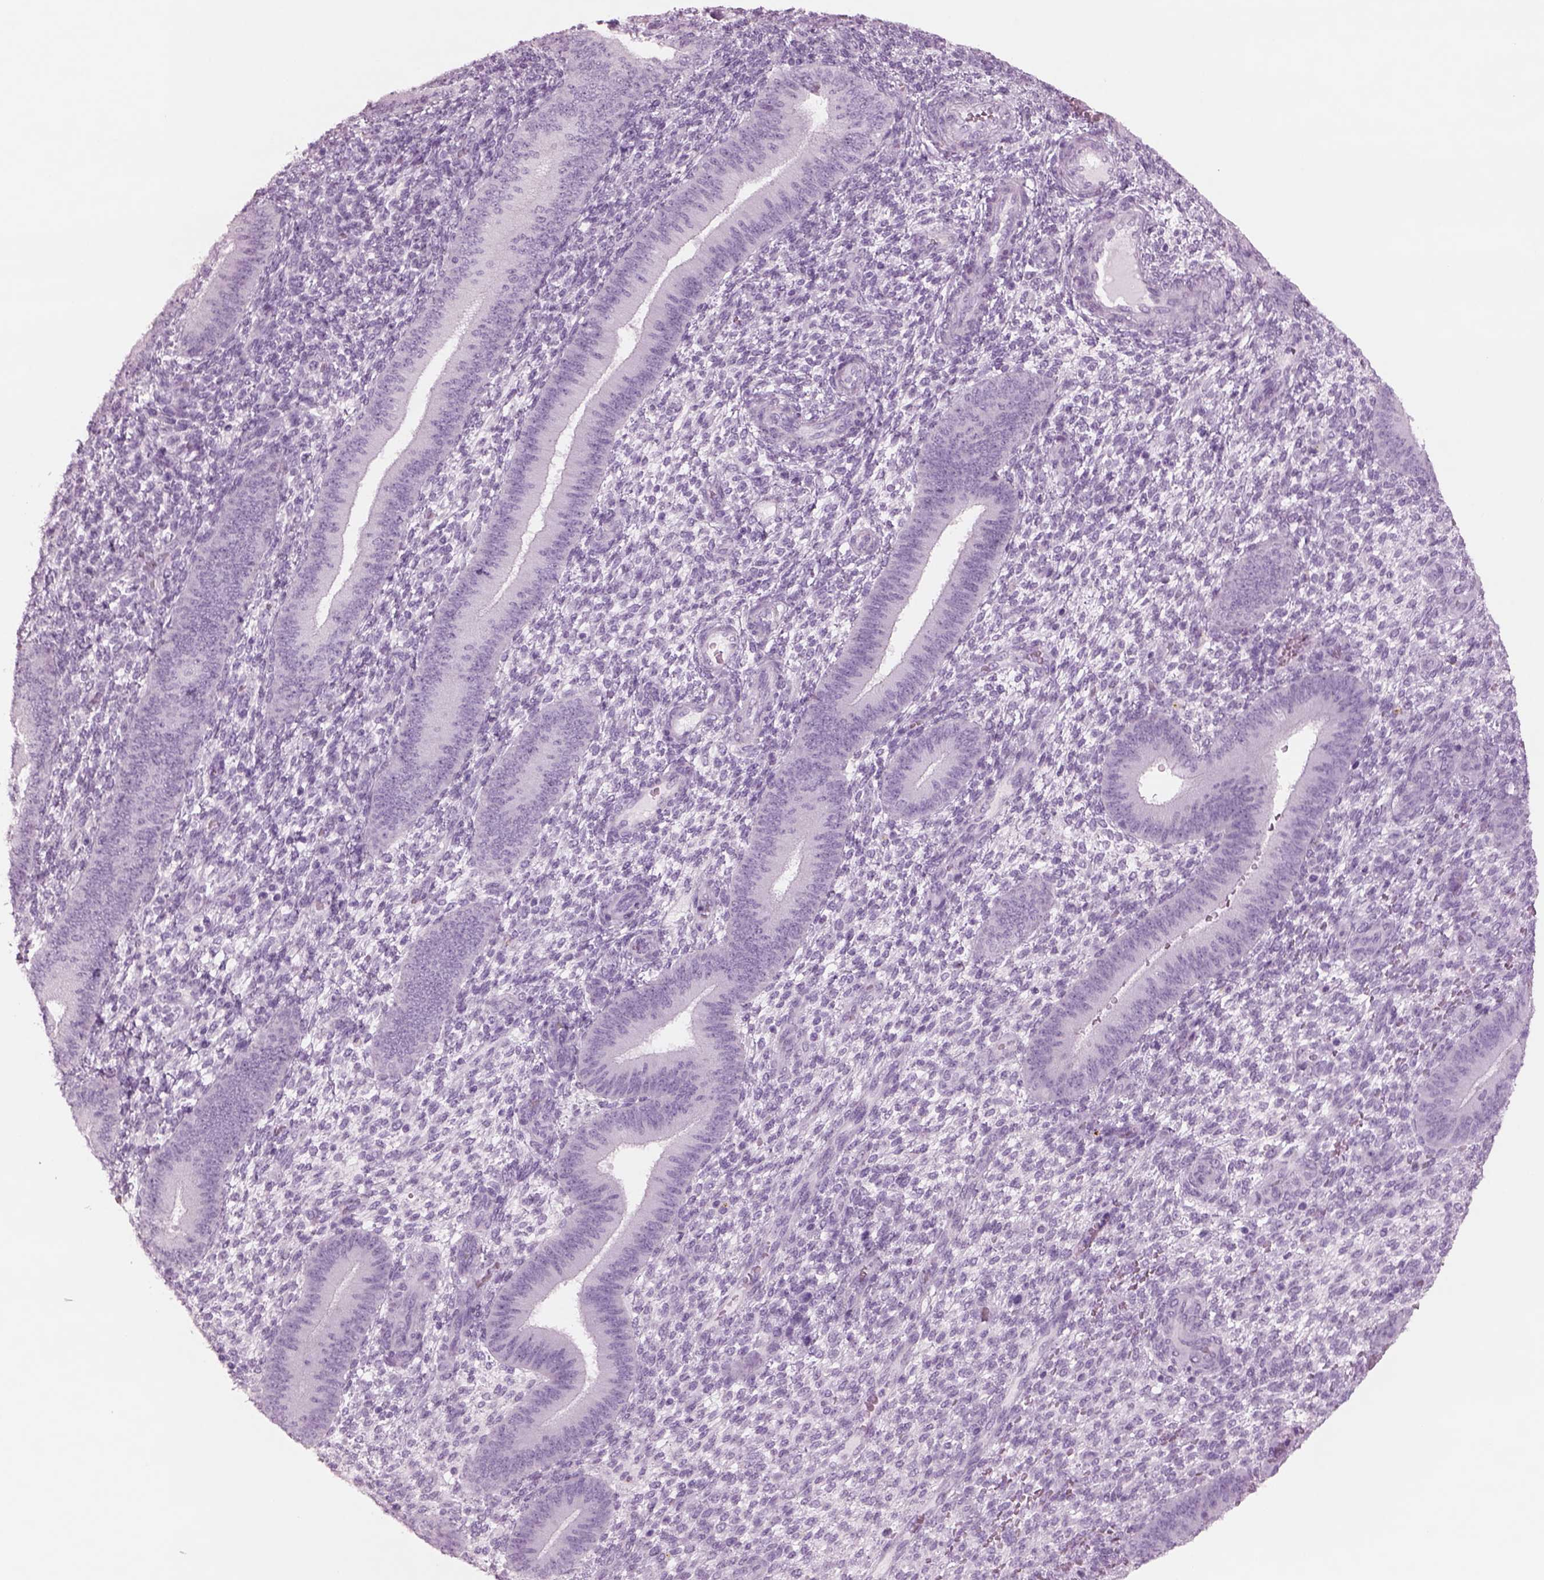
{"staining": {"intensity": "negative", "quantity": "none", "location": "none"}, "tissue": "endometrium", "cell_type": "Cells in endometrial stroma", "image_type": "normal", "snomed": [{"axis": "morphology", "description": "Normal tissue, NOS"}, {"axis": "topography", "description": "Endometrium"}], "caption": "Immunohistochemistry (IHC) photomicrograph of unremarkable human endometrium stained for a protein (brown), which exhibits no positivity in cells in endometrial stroma. The staining was performed using DAB (3,3'-diaminobenzidine) to visualize the protein expression in brown, while the nuclei were stained in blue with hematoxylin (Magnification: 20x).", "gene": "RHO", "patient": {"sex": "female", "age": 39}}